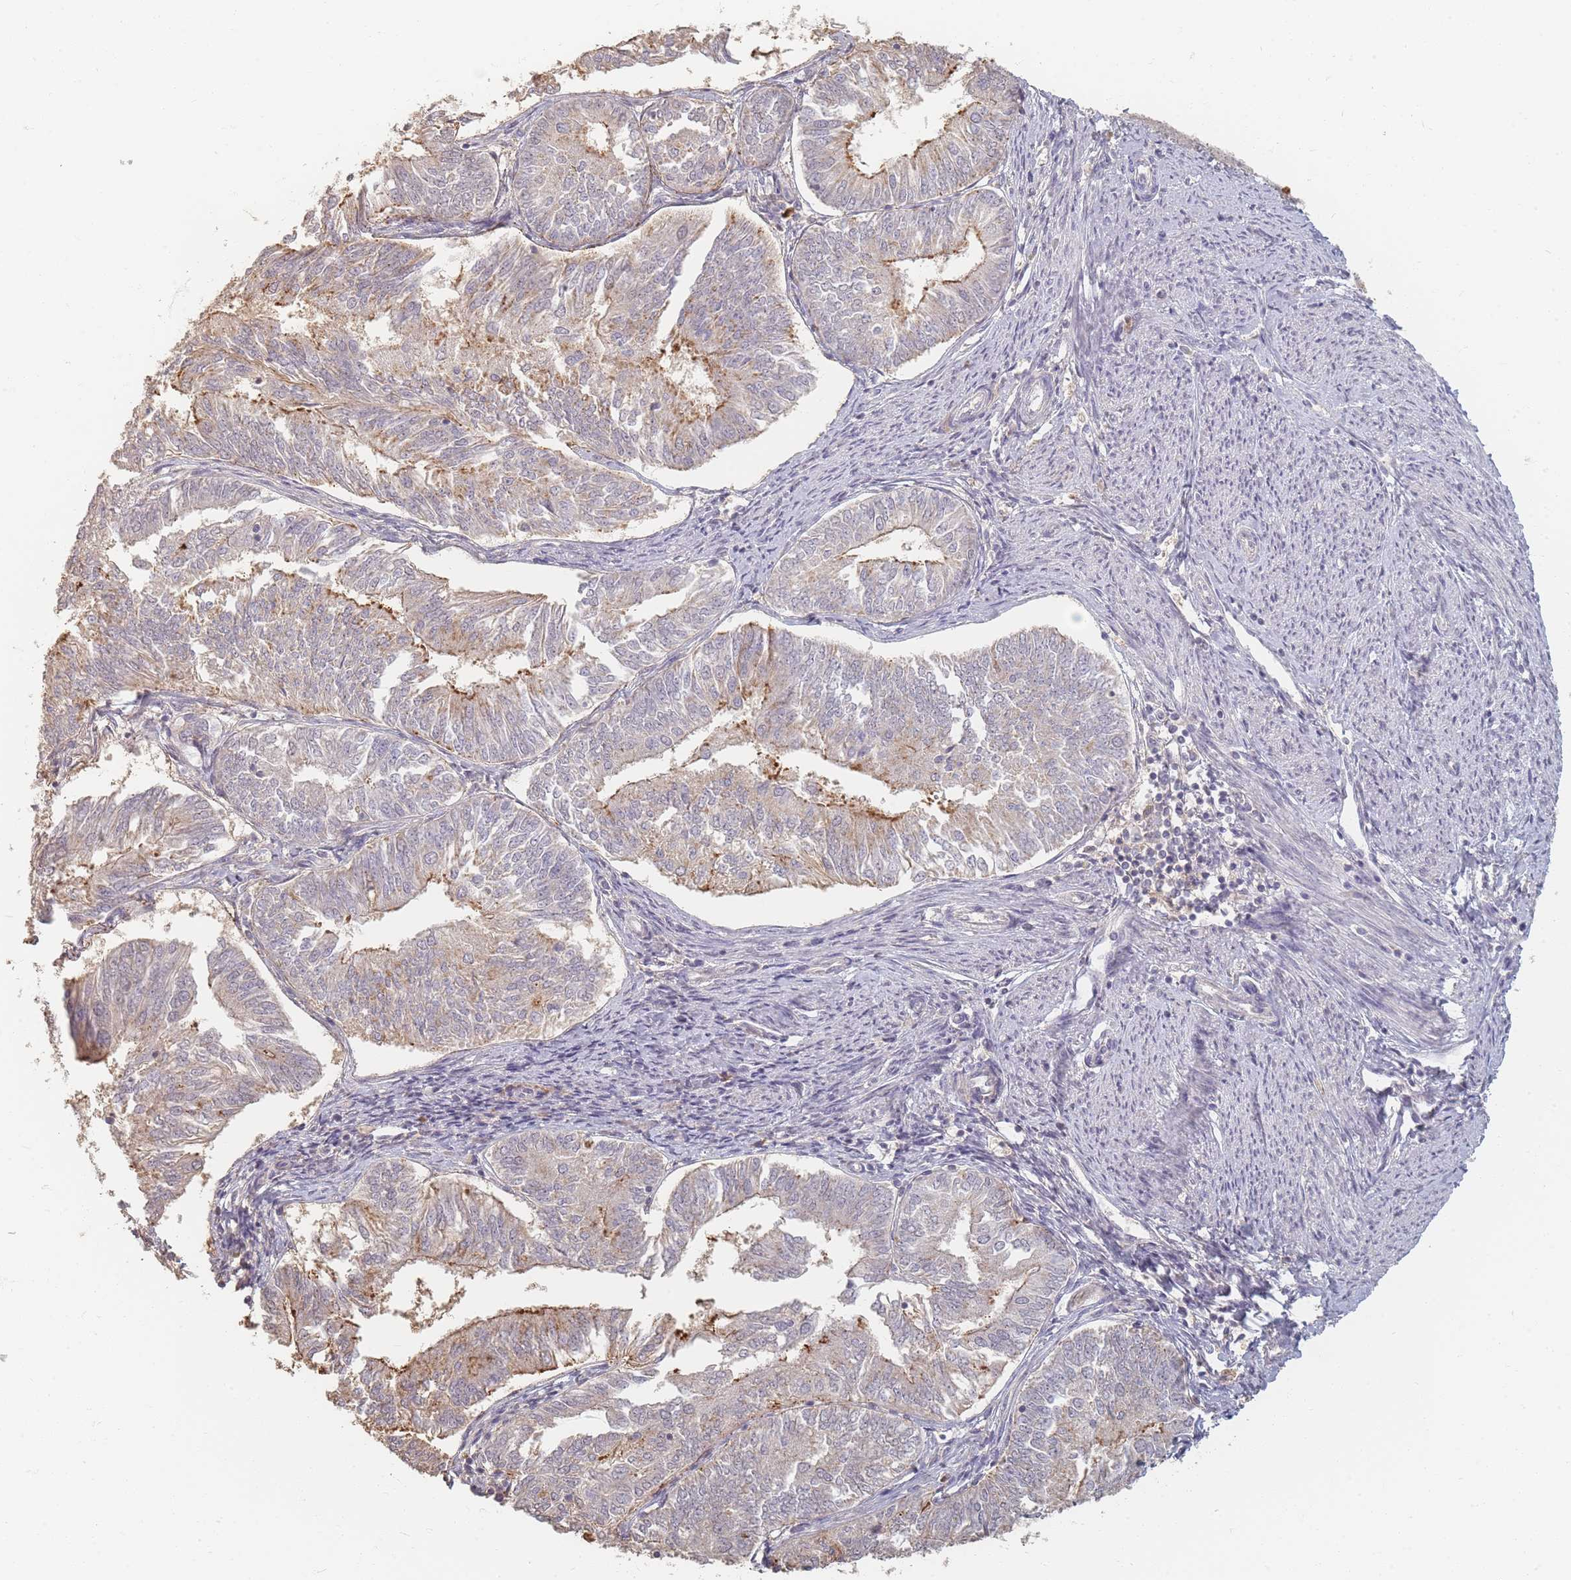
{"staining": {"intensity": "moderate", "quantity": "<25%", "location": "cytoplasmic/membranous"}, "tissue": "endometrial cancer", "cell_type": "Tumor cells", "image_type": "cancer", "snomed": [{"axis": "morphology", "description": "Adenocarcinoma, NOS"}, {"axis": "topography", "description": "Endometrium"}], "caption": "Approximately <25% of tumor cells in human adenocarcinoma (endometrial) demonstrate moderate cytoplasmic/membranous protein expression as visualized by brown immunohistochemical staining.", "gene": "RFTN1", "patient": {"sex": "female", "age": 58}}